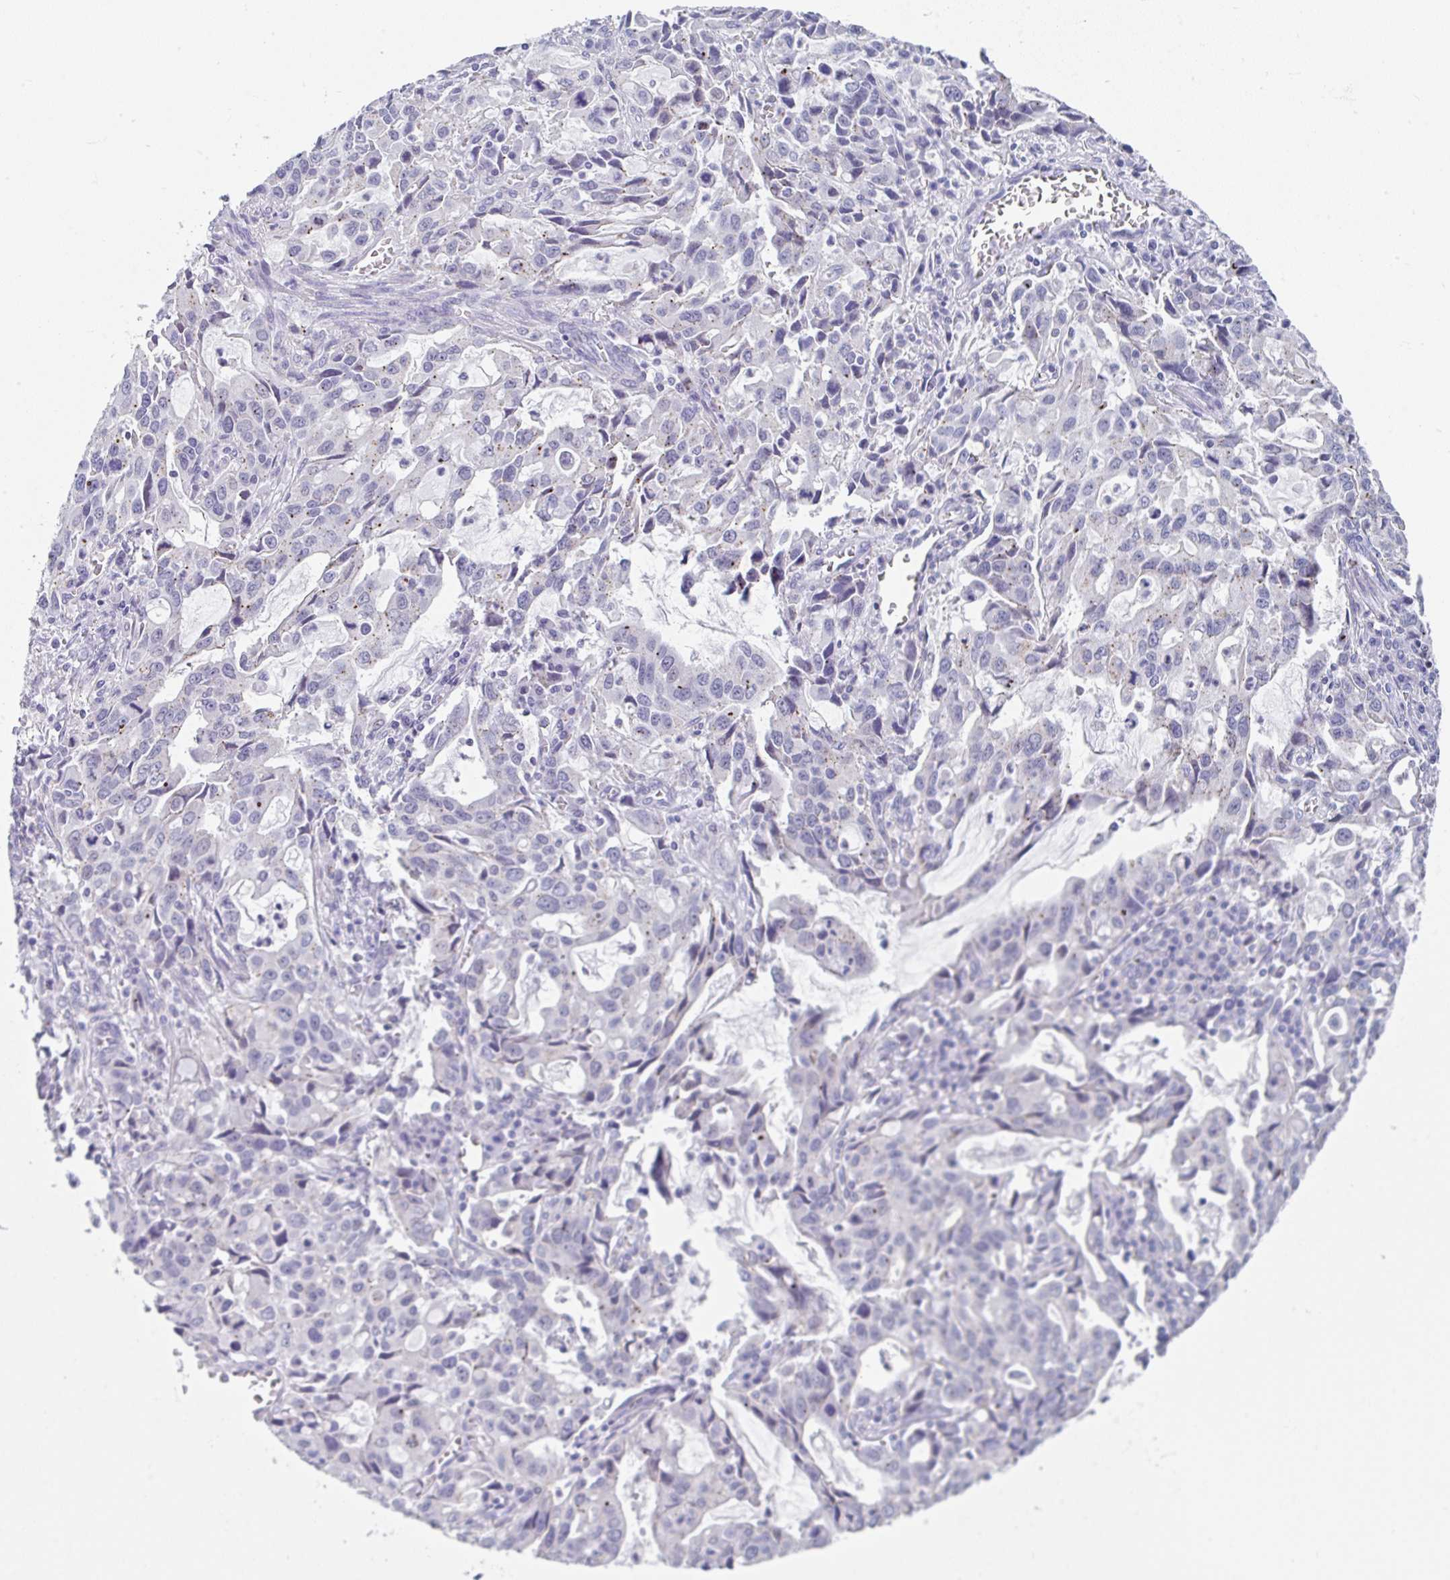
{"staining": {"intensity": "negative", "quantity": "none", "location": "none"}, "tissue": "stomach cancer", "cell_type": "Tumor cells", "image_type": "cancer", "snomed": [{"axis": "morphology", "description": "Adenocarcinoma, NOS"}, {"axis": "topography", "description": "Stomach, upper"}], "caption": "The histopathology image shows no staining of tumor cells in adenocarcinoma (stomach).", "gene": "TNFRSF8", "patient": {"sex": "male", "age": 85}}